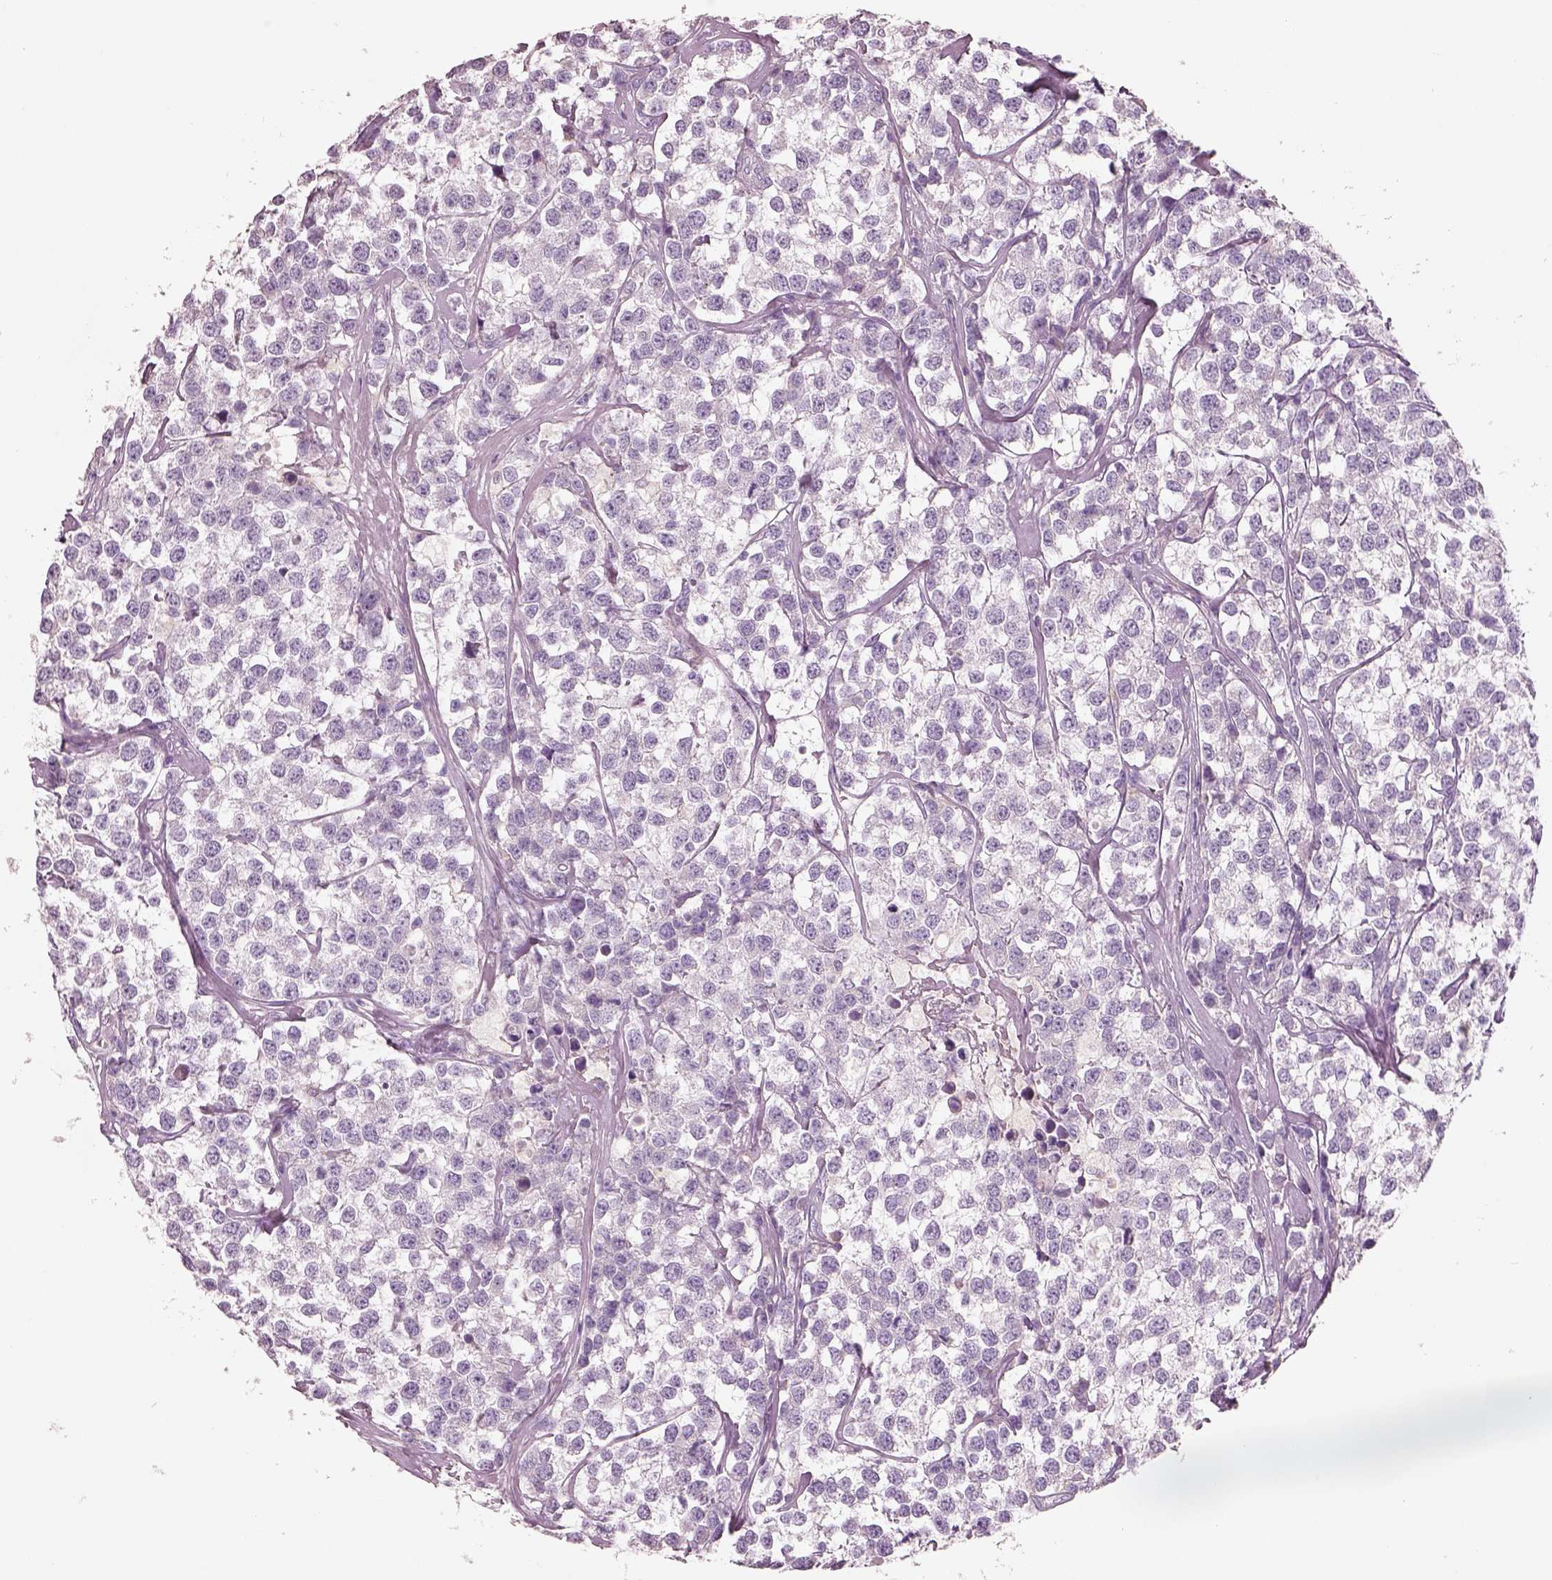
{"staining": {"intensity": "negative", "quantity": "none", "location": "none"}, "tissue": "testis cancer", "cell_type": "Tumor cells", "image_type": "cancer", "snomed": [{"axis": "morphology", "description": "Seminoma, NOS"}, {"axis": "topography", "description": "Testis"}], "caption": "Protein analysis of testis cancer (seminoma) exhibits no significant staining in tumor cells.", "gene": "PNOC", "patient": {"sex": "male", "age": 59}}